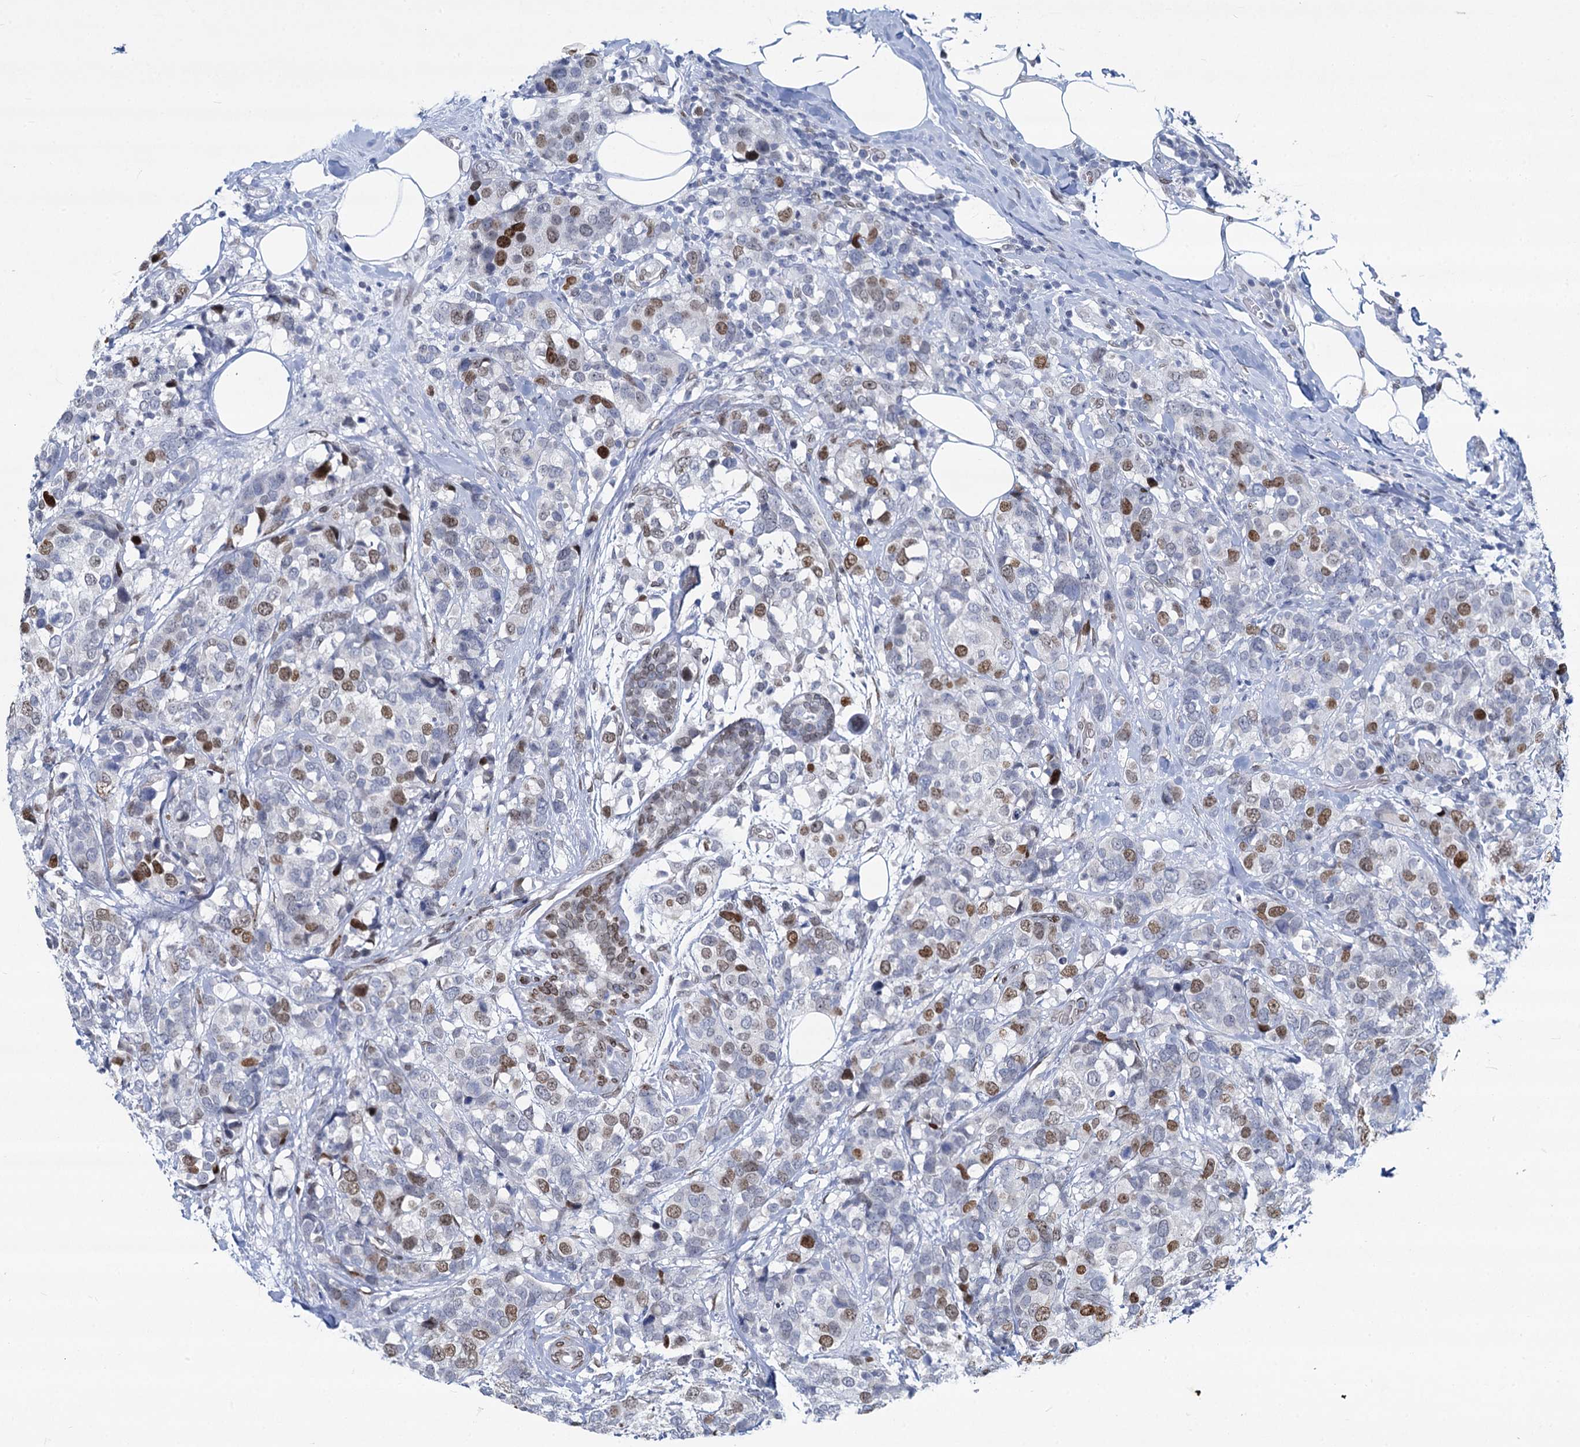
{"staining": {"intensity": "moderate", "quantity": "25%-75%", "location": "nuclear"}, "tissue": "breast cancer", "cell_type": "Tumor cells", "image_type": "cancer", "snomed": [{"axis": "morphology", "description": "Lobular carcinoma"}, {"axis": "topography", "description": "Breast"}], "caption": "Immunohistochemical staining of human breast cancer (lobular carcinoma) exhibits medium levels of moderate nuclear expression in approximately 25%-75% of tumor cells.", "gene": "PRSS35", "patient": {"sex": "female", "age": 59}}